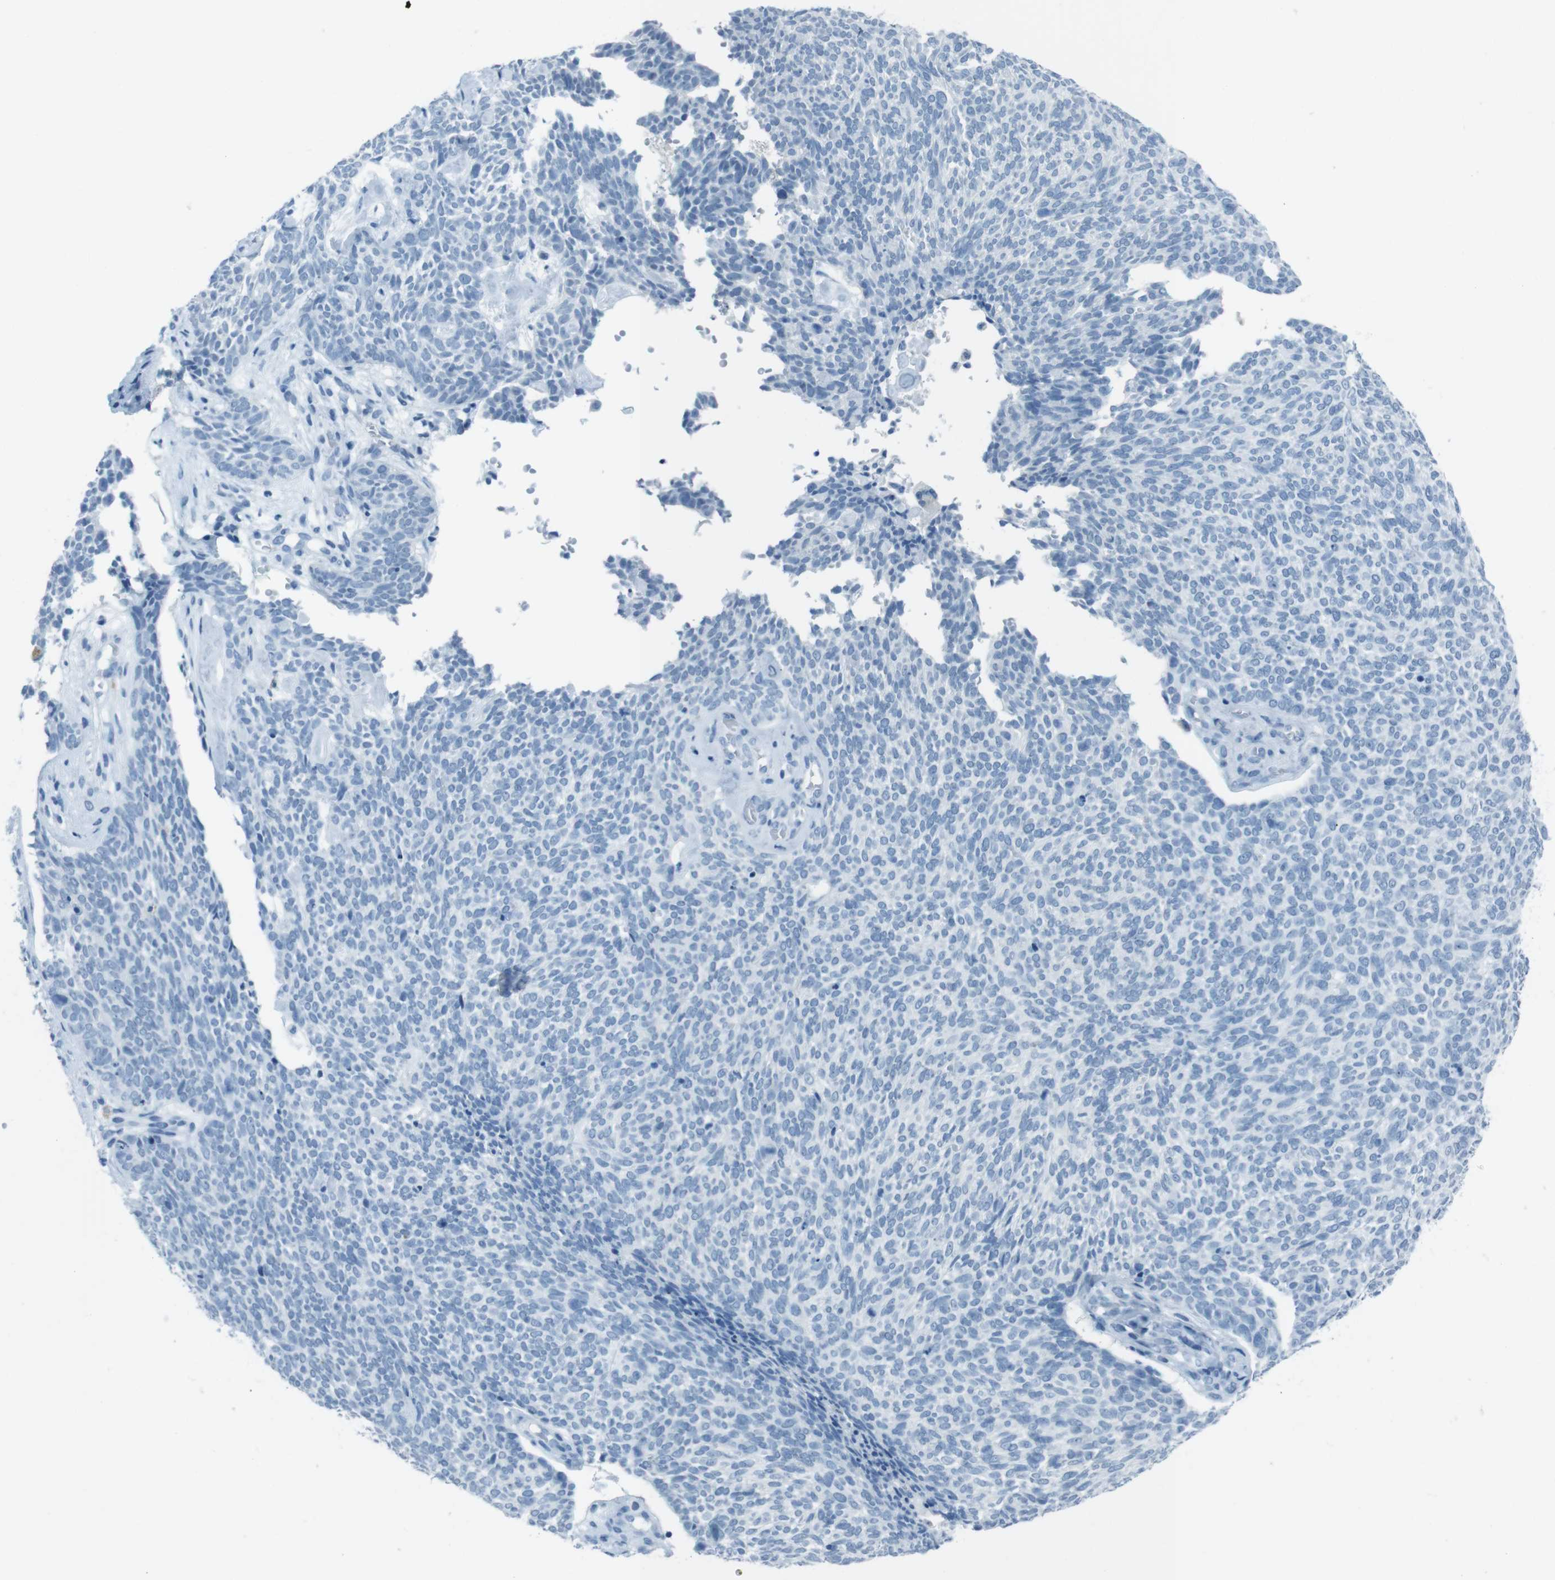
{"staining": {"intensity": "negative", "quantity": "none", "location": "none"}, "tissue": "skin cancer", "cell_type": "Tumor cells", "image_type": "cancer", "snomed": [{"axis": "morphology", "description": "Basal cell carcinoma"}, {"axis": "topography", "description": "Skin"}], "caption": "High power microscopy image of an immunohistochemistry (IHC) histopathology image of skin cancer (basal cell carcinoma), revealing no significant staining in tumor cells.", "gene": "TMEM207", "patient": {"sex": "female", "age": 84}}